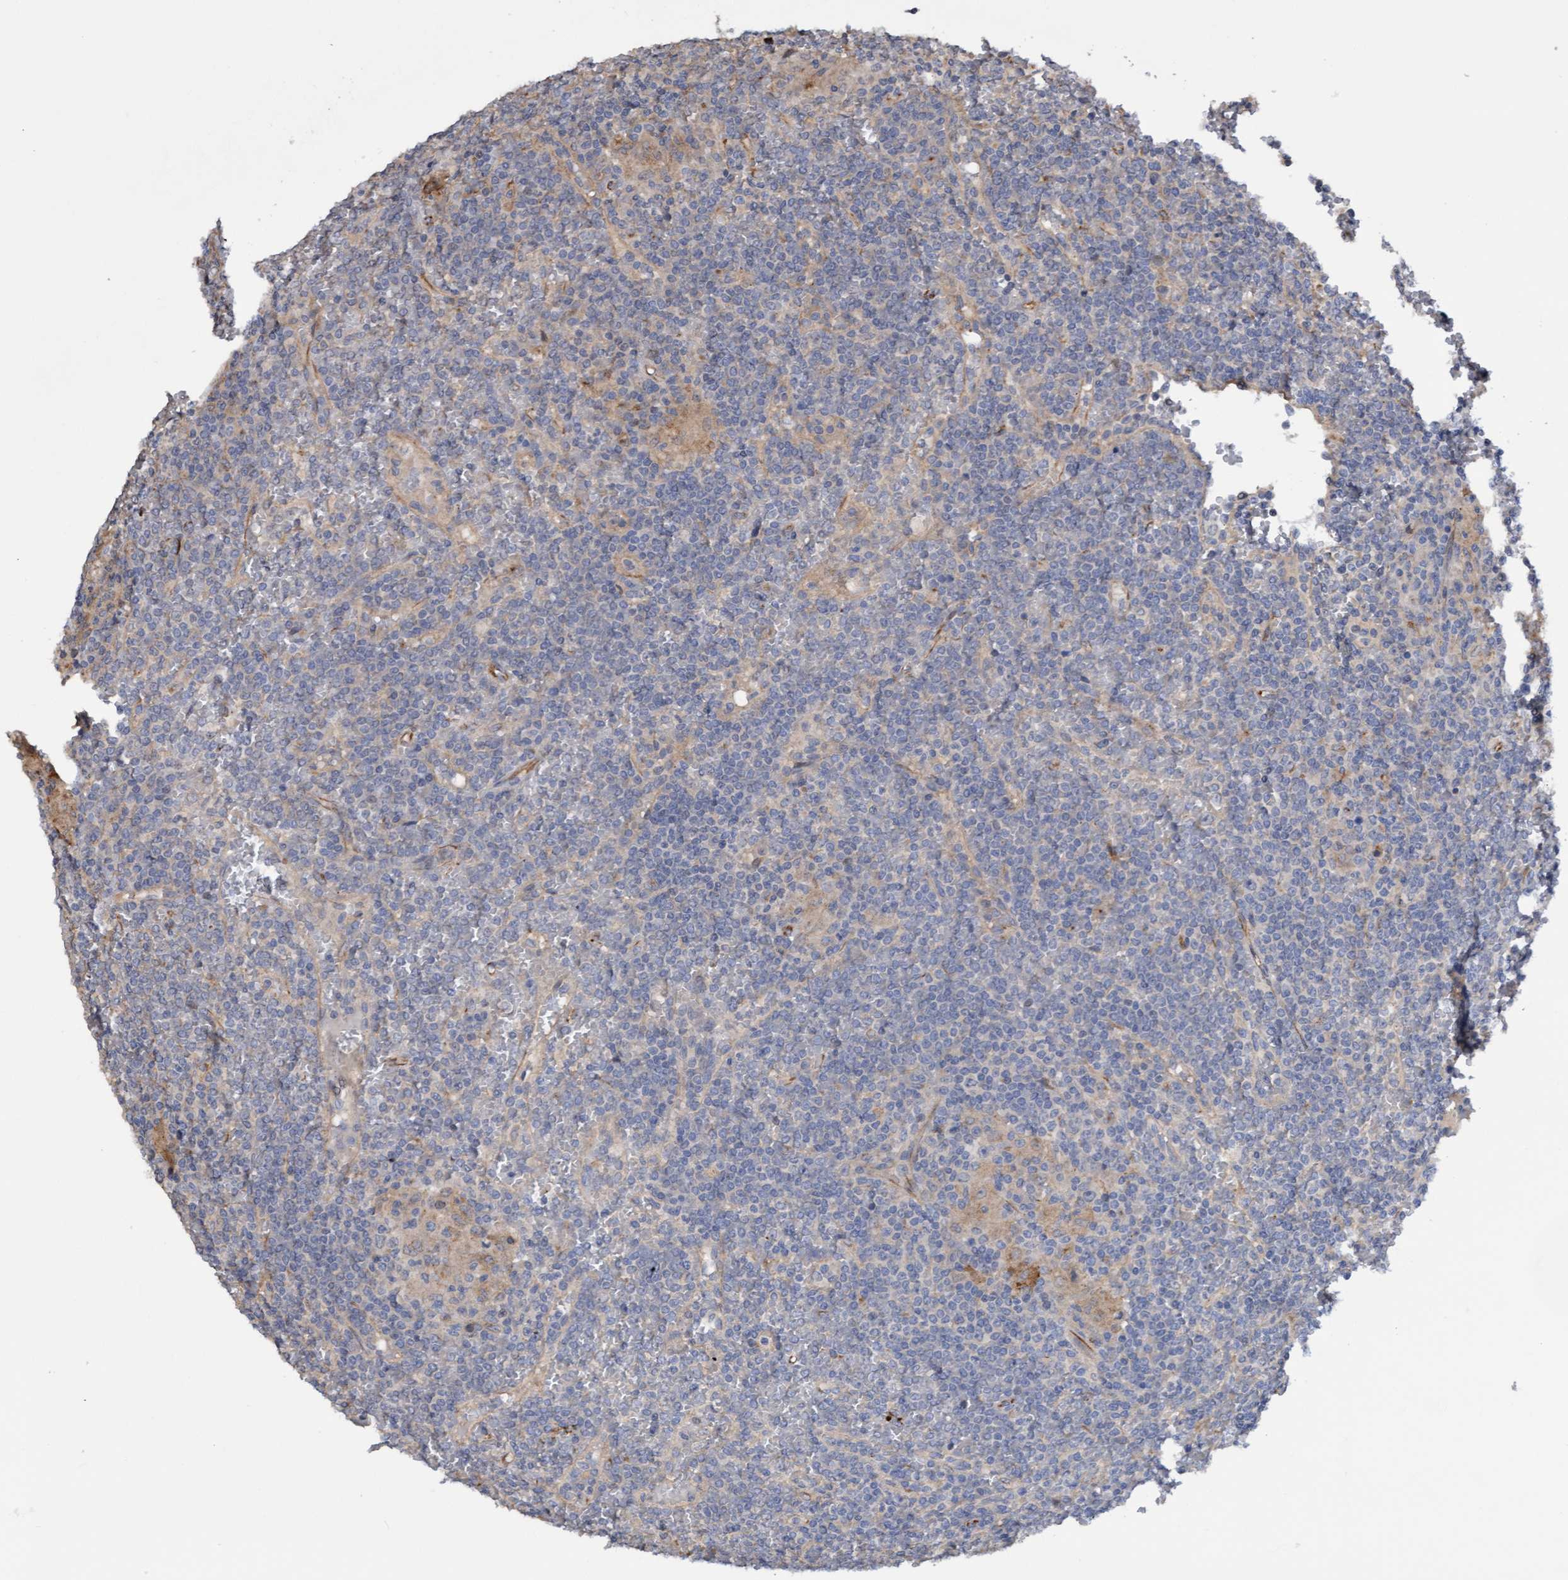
{"staining": {"intensity": "negative", "quantity": "none", "location": "none"}, "tissue": "lymphoma", "cell_type": "Tumor cells", "image_type": "cancer", "snomed": [{"axis": "morphology", "description": "Malignant lymphoma, non-Hodgkin's type, Low grade"}, {"axis": "topography", "description": "Spleen"}], "caption": "Immunohistochemistry histopathology image of neoplastic tissue: lymphoma stained with DAB (3,3'-diaminobenzidine) displays no significant protein staining in tumor cells.", "gene": "ITFG1", "patient": {"sex": "female", "age": 19}}